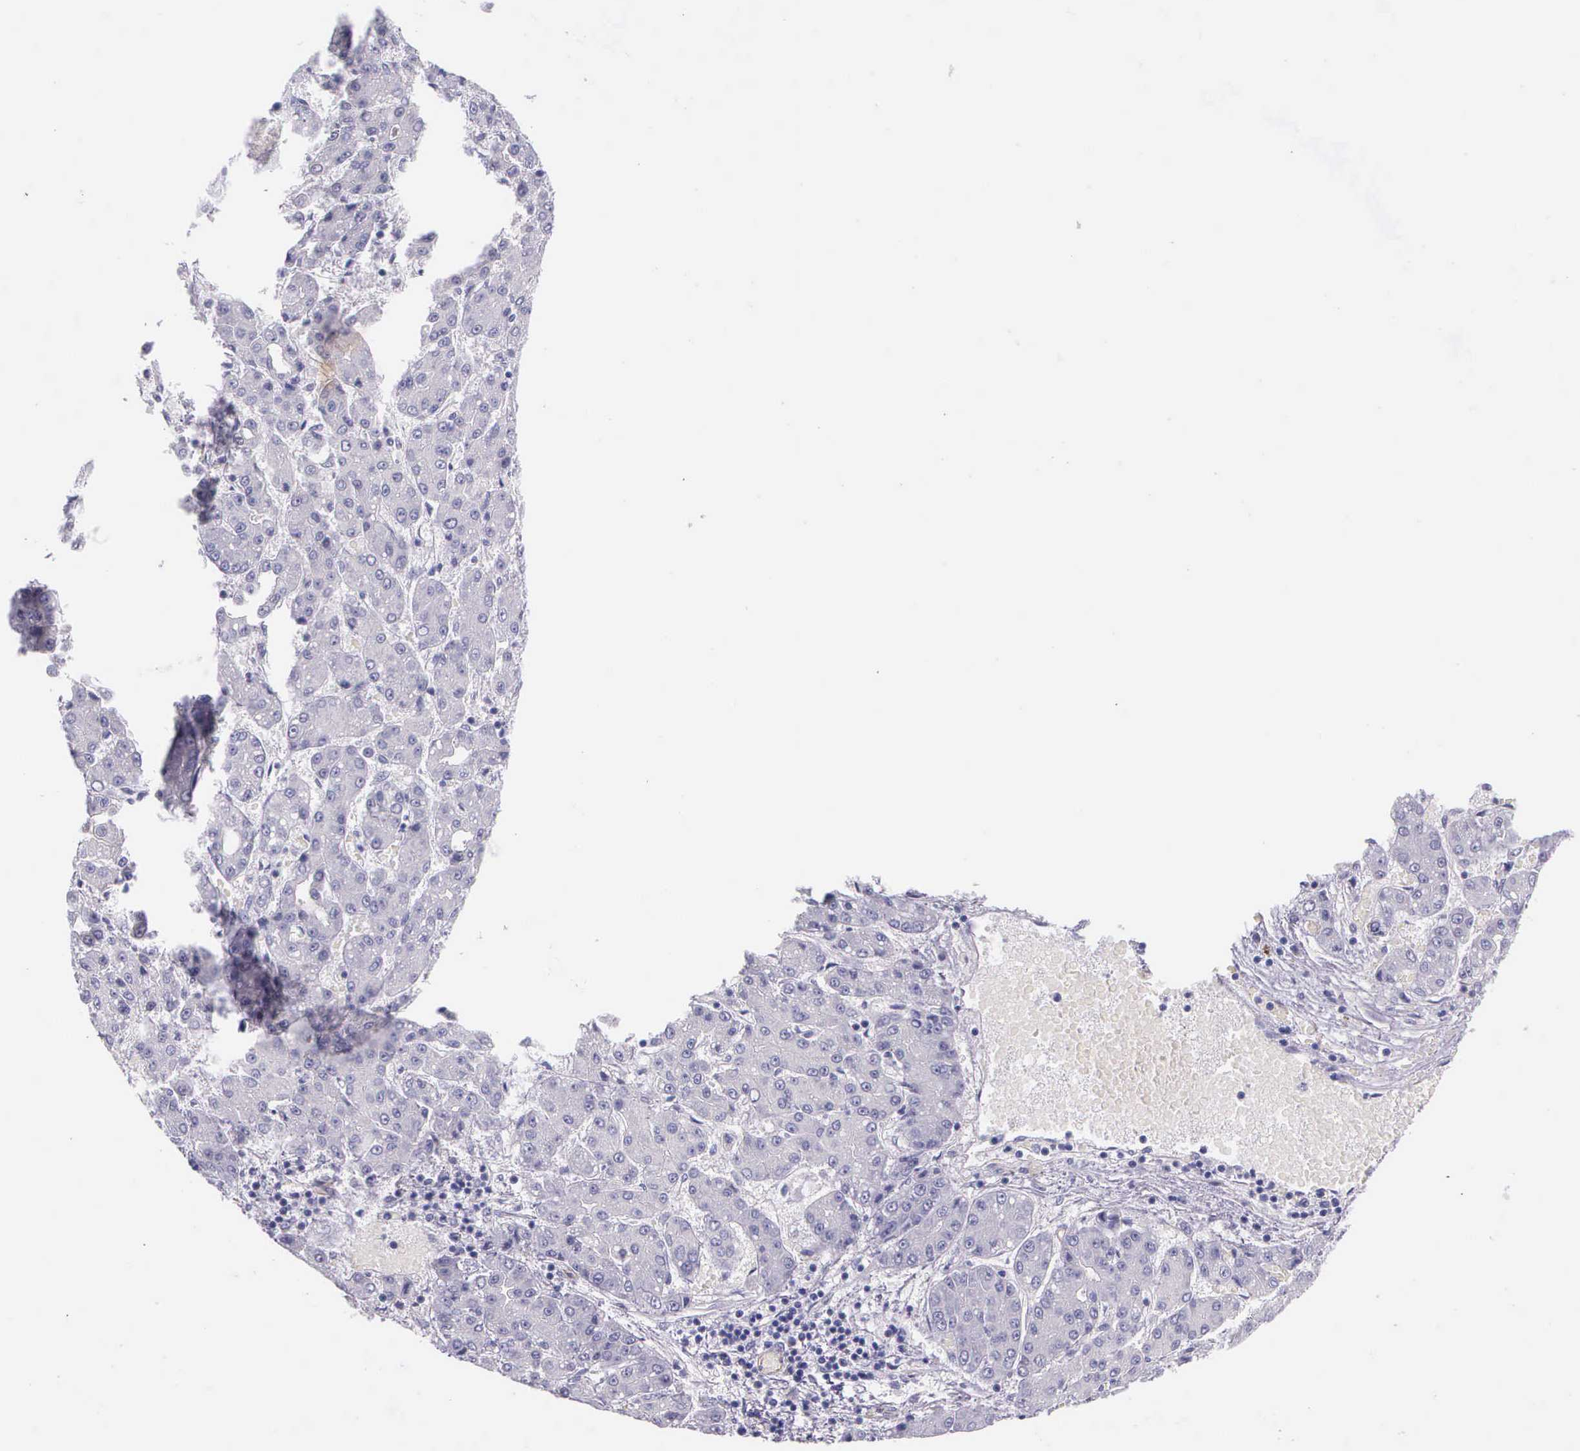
{"staining": {"intensity": "negative", "quantity": "none", "location": "none"}, "tissue": "liver cancer", "cell_type": "Tumor cells", "image_type": "cancer", "snomed": [{"axis": "morphology", "description": "Carcinoma, Hepatocellular, NOS"}, {"axis": "topography", "description": "Liver"}], "caption": "Tumor cells show no significant expression in hepatocellular carcinoma (liver).", "gene": "THSD7A", "patient": {"sex": "male", "age": 69}}